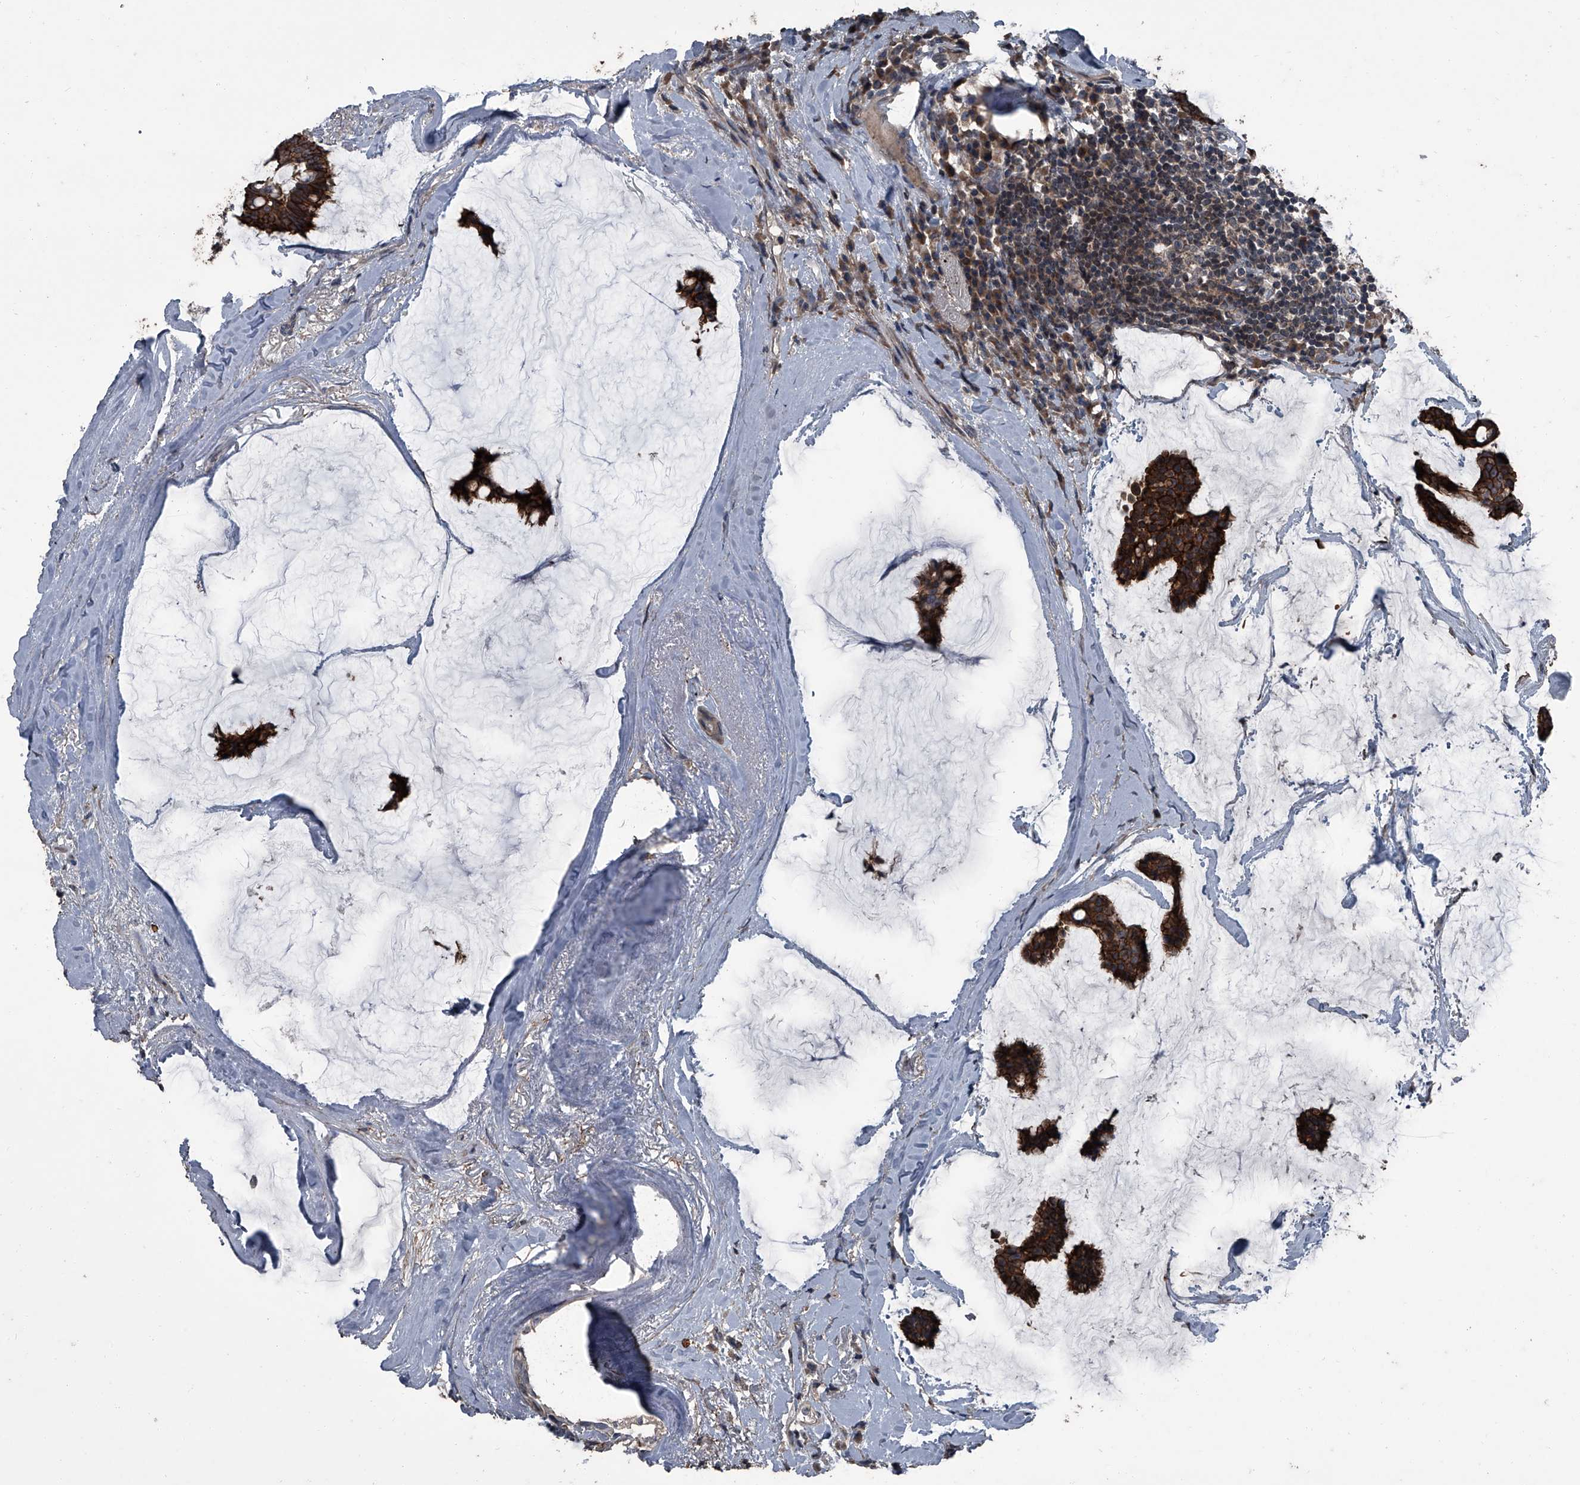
{"staining": {"intensity": "strong", "quantity": ">75%", "location": "cytoplasmic/membranous"}, "tissue": "breast cancer", "cell_type": "Tumor cells", "image_type": "cancer", "snomed": [{"axis": "morphology", "description": "Duct carcinoma"}, {"axis": "topography", "description": "Breast"}], "caption": "A high amount of strong cytoplasmic/membranous expression is identified in approximately >75% of tumor cells in breast cancer tissue.", "gene": "OARD1", "patient": {"sex": "female", "age": 93}}